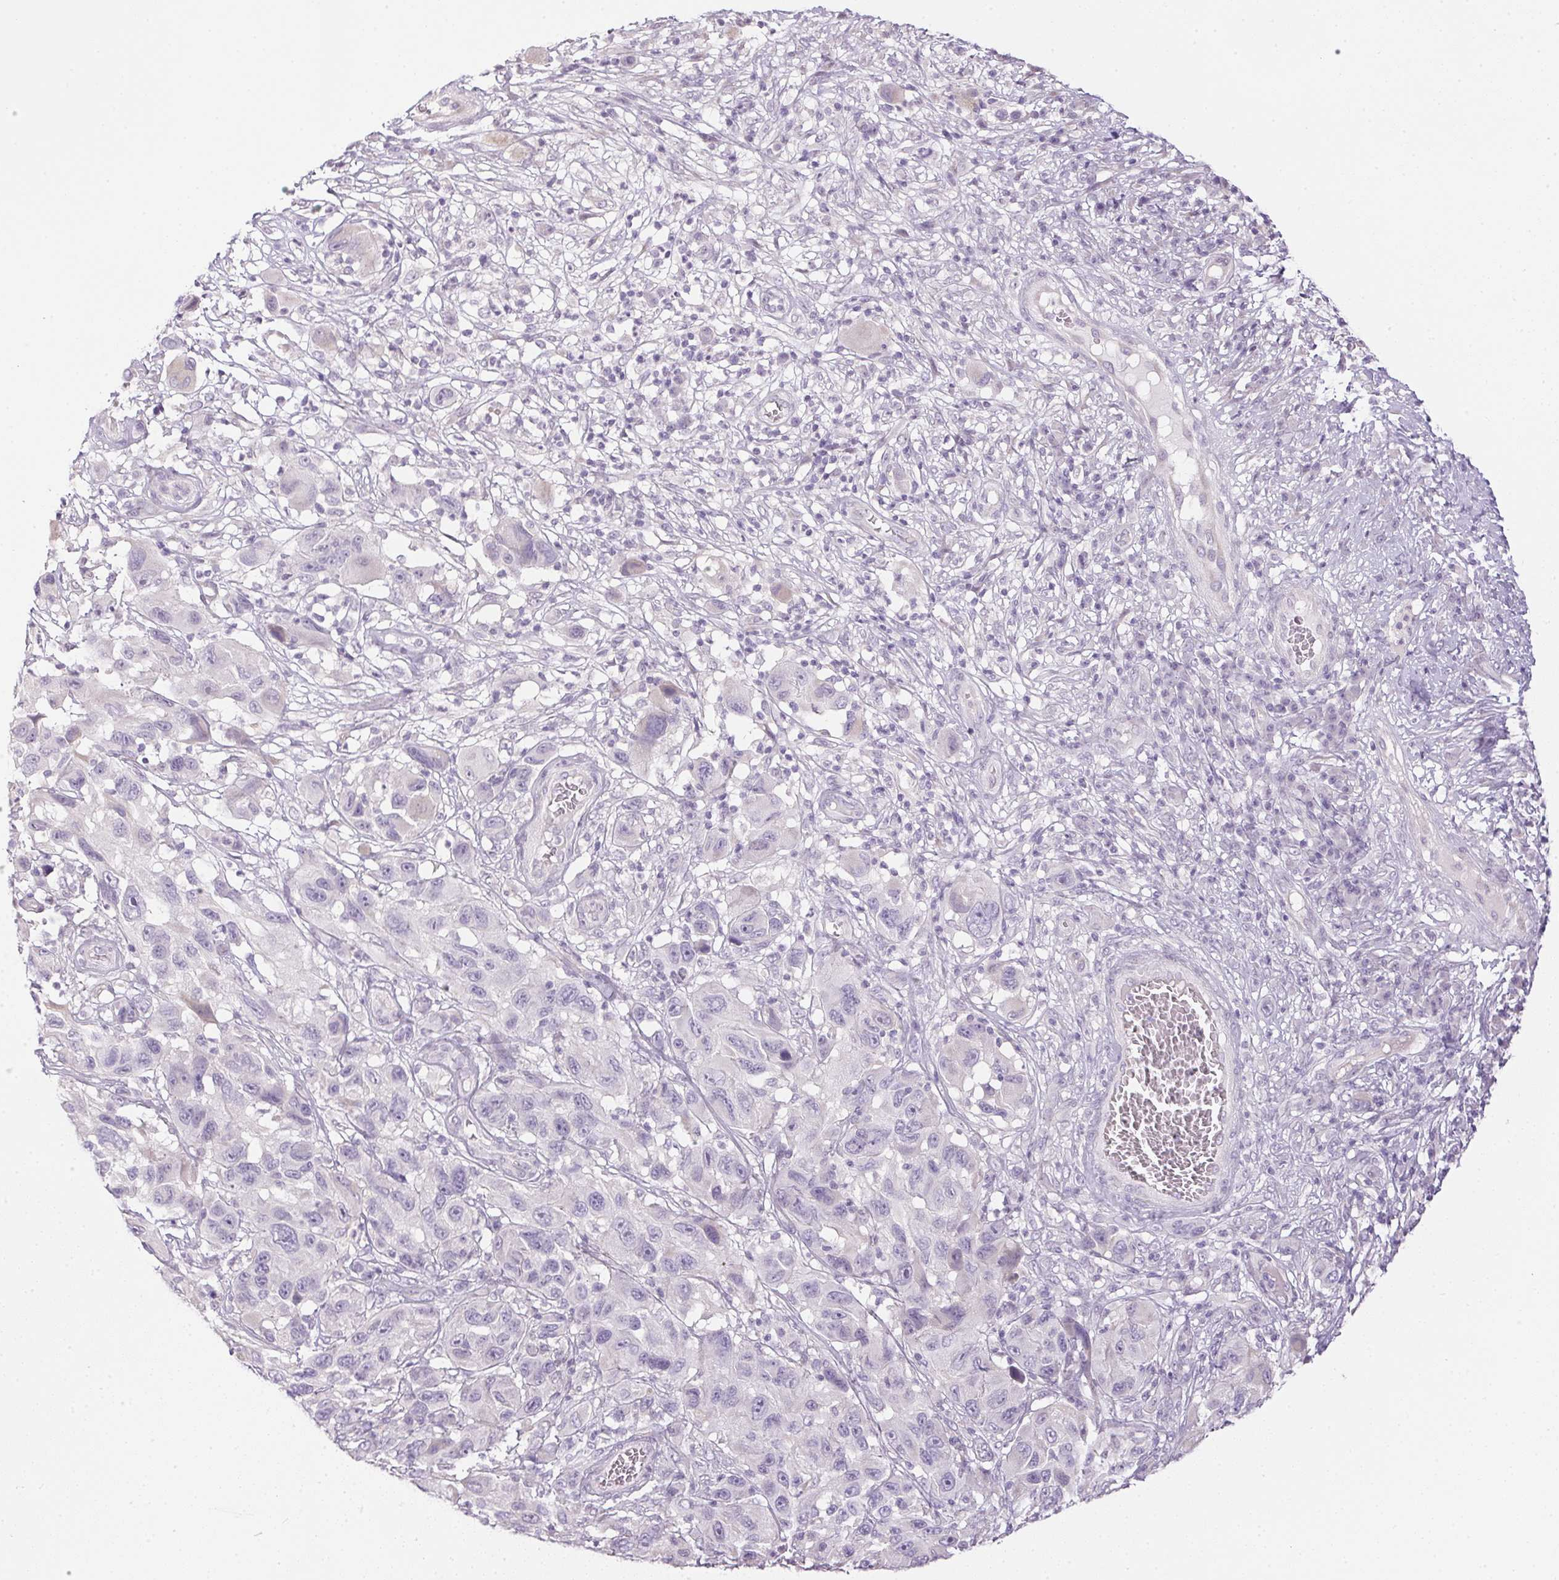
{"staining": {"intensity": "negative", "quantity": "none", "location": "none"}, "tissue": "melanoma", "cell_type": "Tumor cells", "image_type": "cancer", "snomed": [{"axis": "morphology", "description": "Malignant melanoma, NOS"}, {"axis": "topography", "description": "Skin"}], "caption": "Immunohistochemical staining of human malignant melanoma exhibits no significant positivity in tumor cells.", "gene": "CTCFL", "patient": {"sex": "male", "age": 53}}